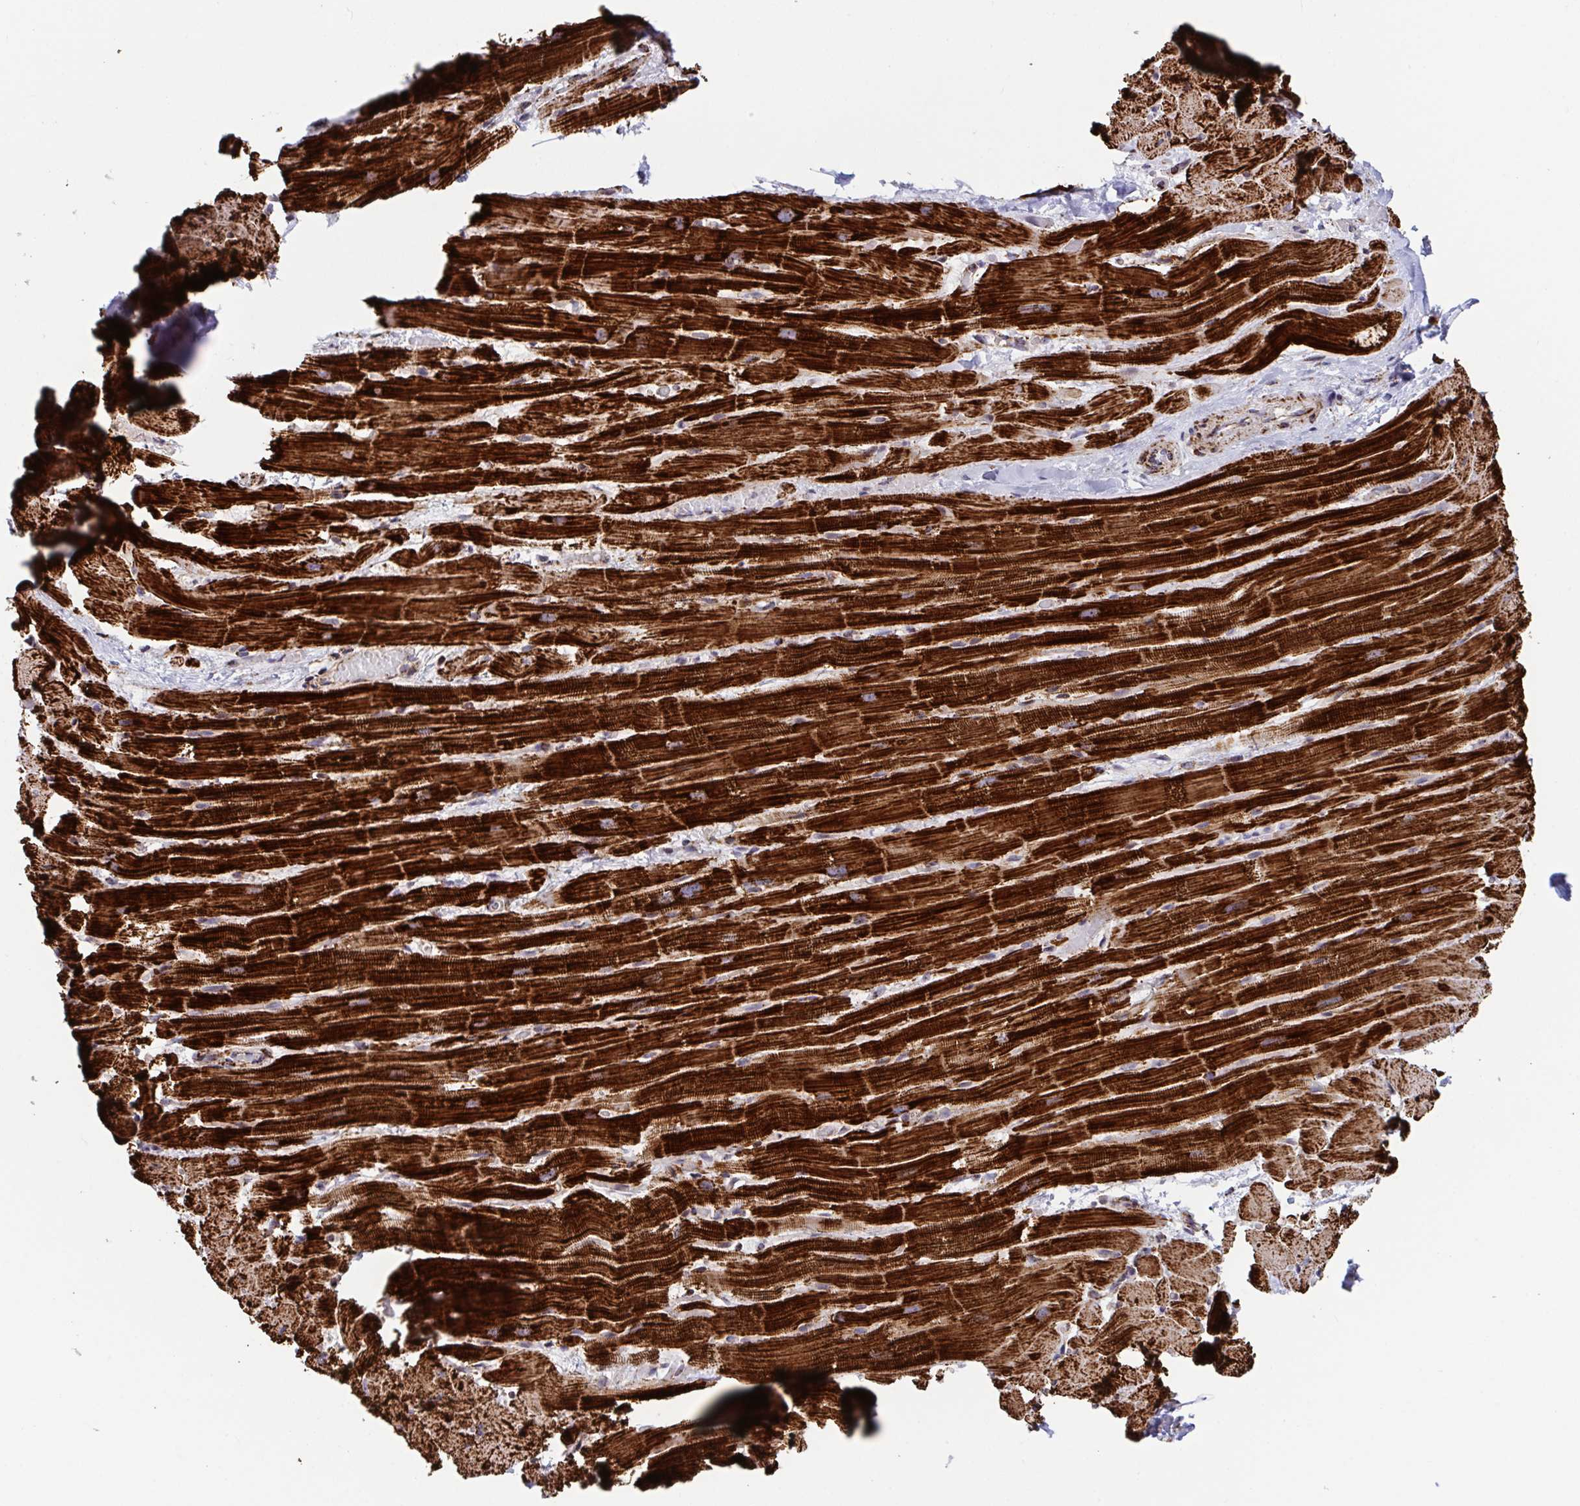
{"staining": {"intensity": "strong", "quantity": ">75%", "location": "cytoplasmic/membranous"}, "tissue": "heart muscle", "cell_type": "Cardiomyocytes", "image_type": "normal", "snomed": [{"axis": "morphology", "description": "Normal tissue, NOS"}, {"axis": "topography", "description": "Heart"}], "caption": "Human heart muscle stained with a brown dye exhibits strong cytoplasmic/membranous positive expression in approximately >75% of cardiomyocytes.", "gene": "ATP5MJ", "patient": {"sex": "male", "age": 37}}